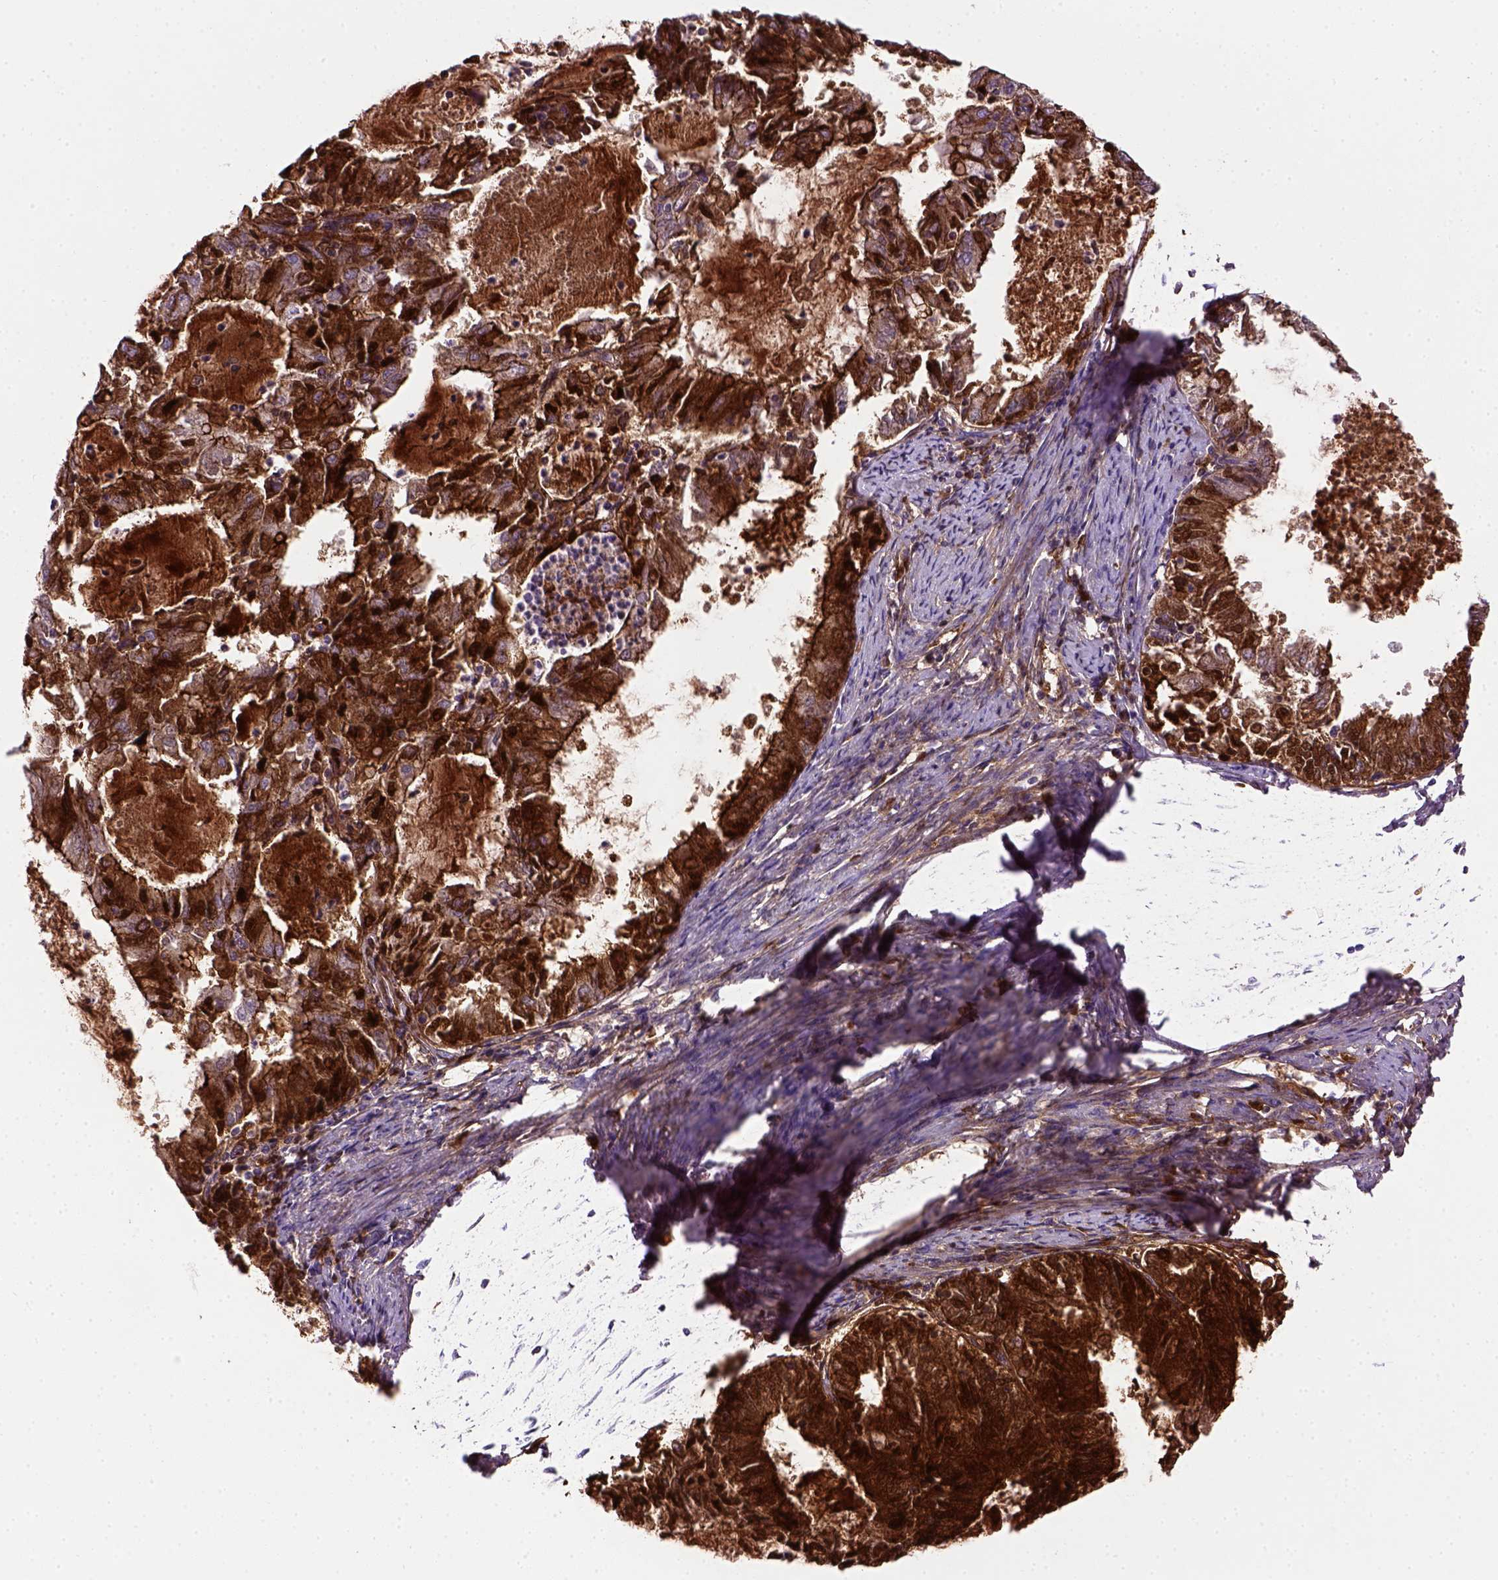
{"staining": {"intensity": "strong", "quantity": ">75%", "location": "cytoplasmic/membranous"}, "tissue": "endometrial cancer", "cell_type": "Tumor cells", "image_type": "cancer", "snomed": [{"axis": "morphology", "description": "Adenocarcinoma, NOS"}, {"axis": "topography", "description": "Endometrium"}], "caption": "This micrograph demonstrates immunohistochemistry staining of endometrial adenocarcinoma, with high strong cytoplasmic/membranous expression in about >75% of tumor cells.", "gene": "CDH1", "patient": {"sex": "female", "age": 57}}